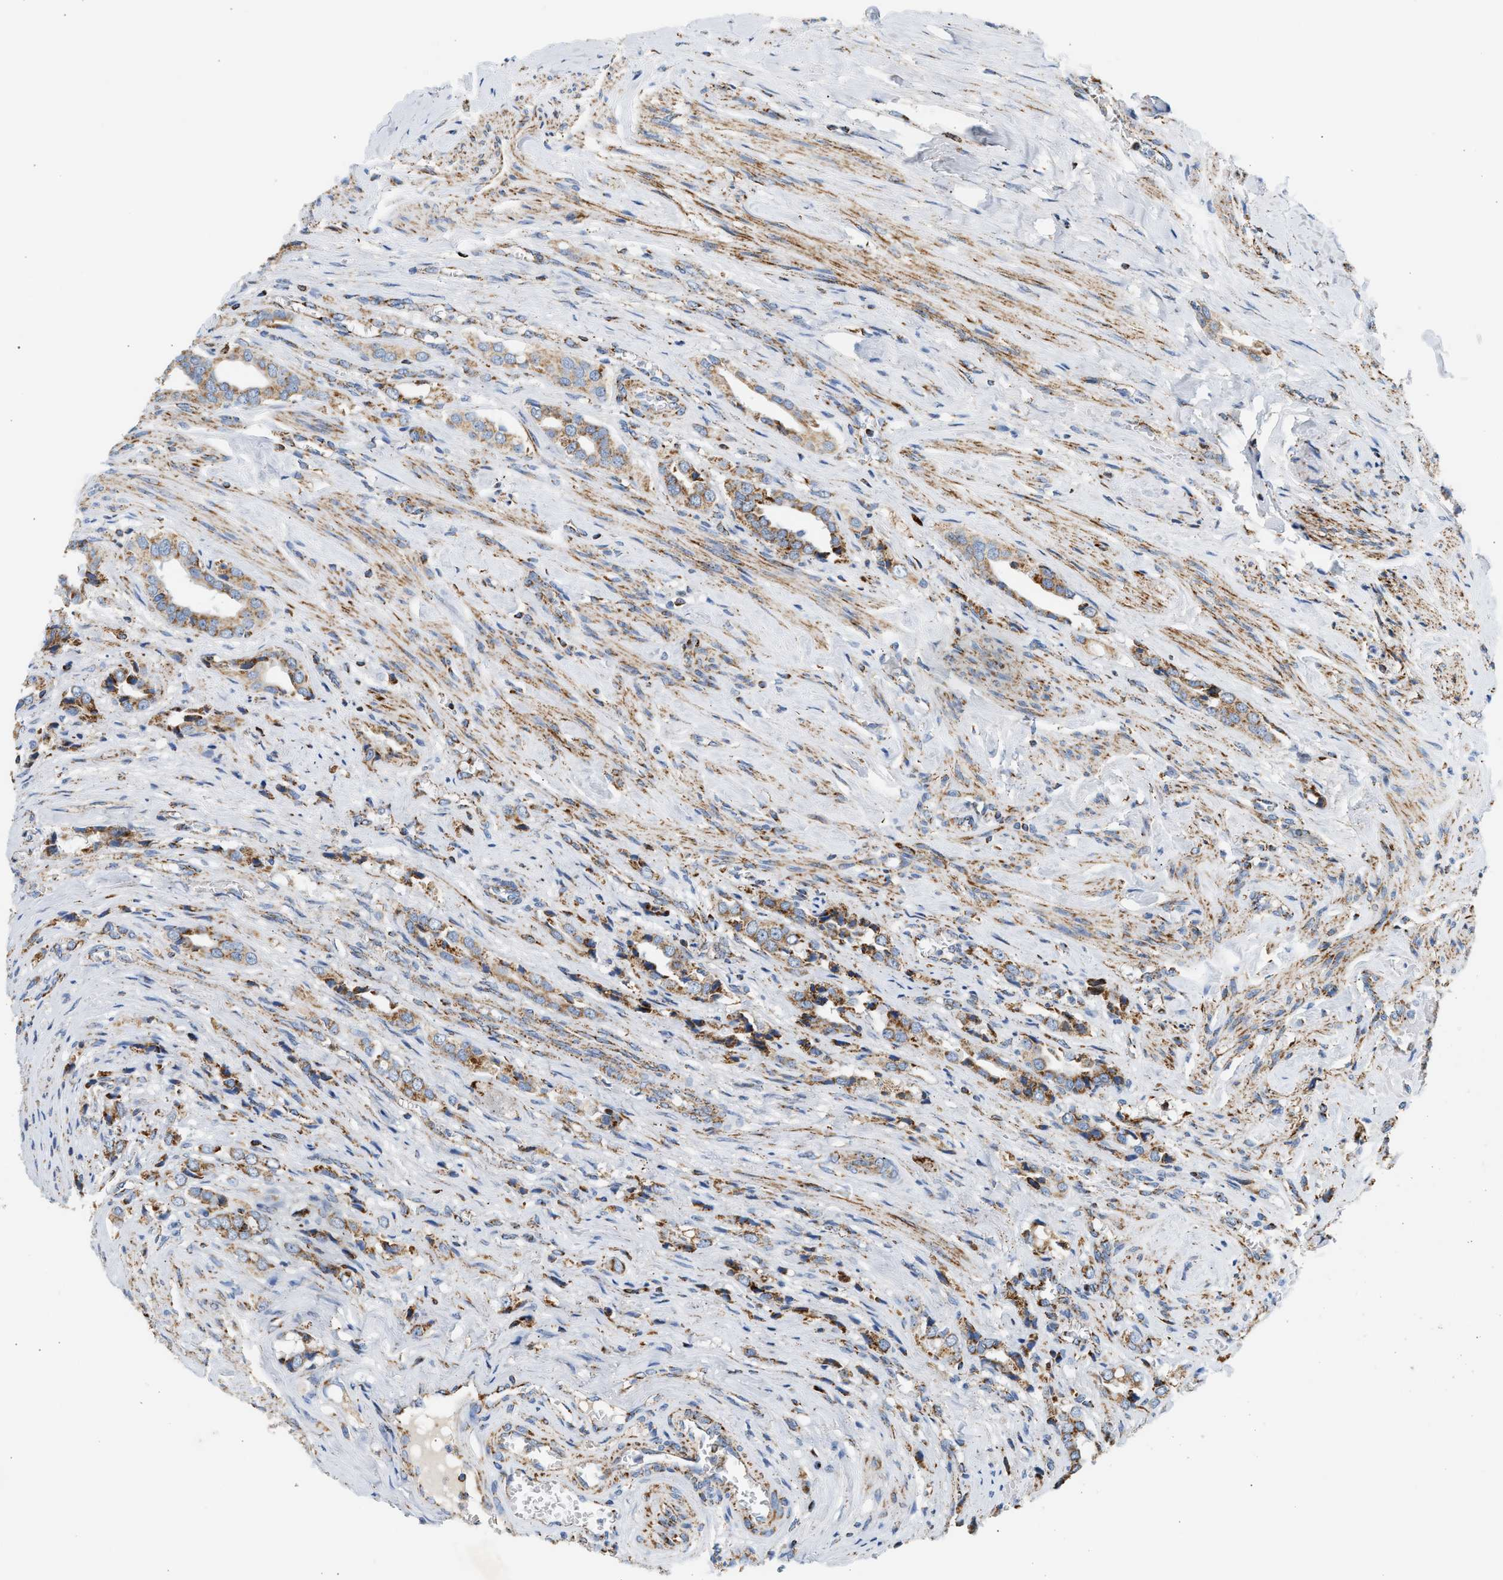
{"staining": {"intensity": "moderate", "quantity": ">75%", "location": "cytoplasmic/membranous"}, "tissue": "prostate cancer", "cell_type": "Tumor cells", "image_type": "cancer", "snomed": [{"axis": "morphology", "description": "Adenocarcinoma, High grade"}, {"axis": "topography", "description": "Prostate"}], "caption": "The immunohistochemical stain labels moderate cytoplasmic/membranous staining in tumor cells of prostate cancer tissue. Using DAB (brown) and hematoxylin (blue) stains, captured at high magnification using brightfield microscopy.", "gene": "OGDH", "patient": {"sex": "male", "age": 52}}